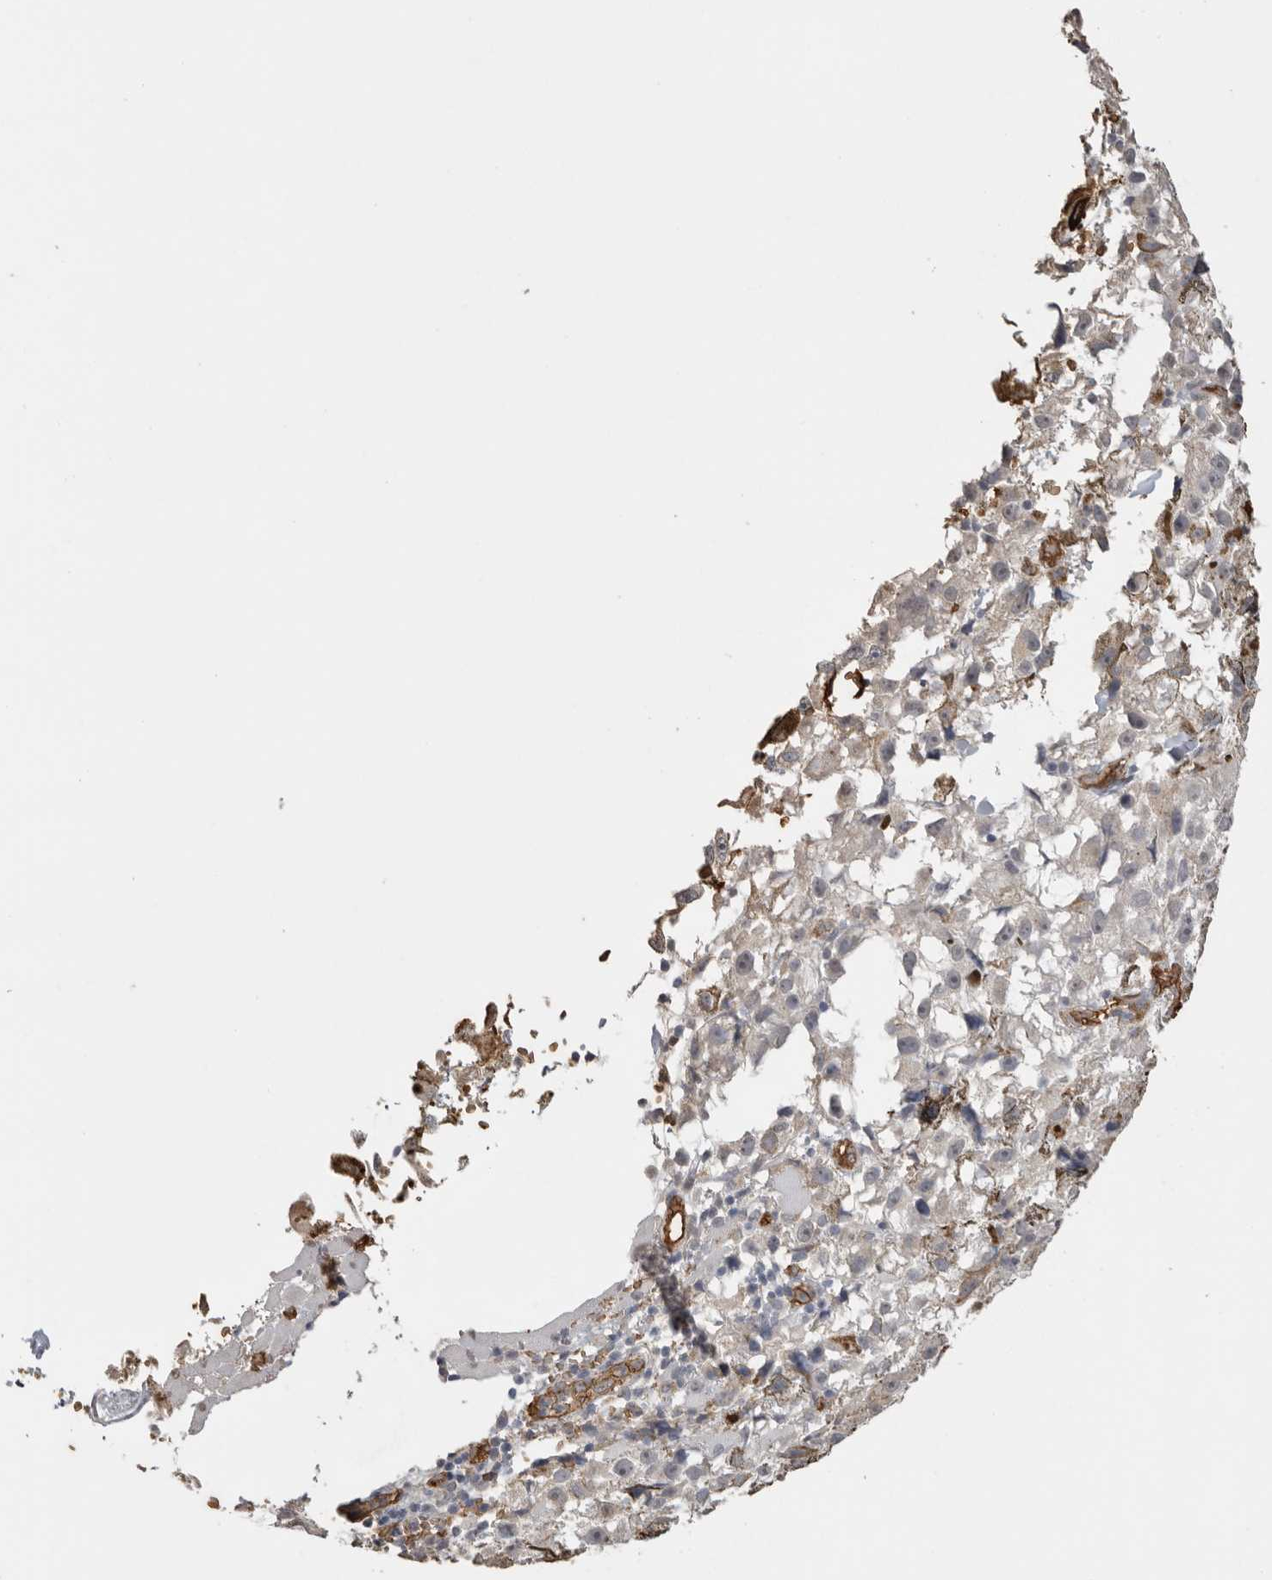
{"staining": {"intensity": "negative", "quantity": "none", "location": "none"}, "tissue": "melanoma", "cell_type": "Tumor cells", "image_type": "cancer", "snomed": [{"axis": "morphology", "description": "Malignant melanoma, NOS"}, {"axis": "topography", "description": "Skin"}], "caption": "DAB (3,3'-diaminobenzidine) immunohistochemical staining of malignant melanoma shows no significant positivity in tumor cells. (DAB IHC, high magnification).", "gene": "IL27", "patient": {"sex": "female", "age": 104}}